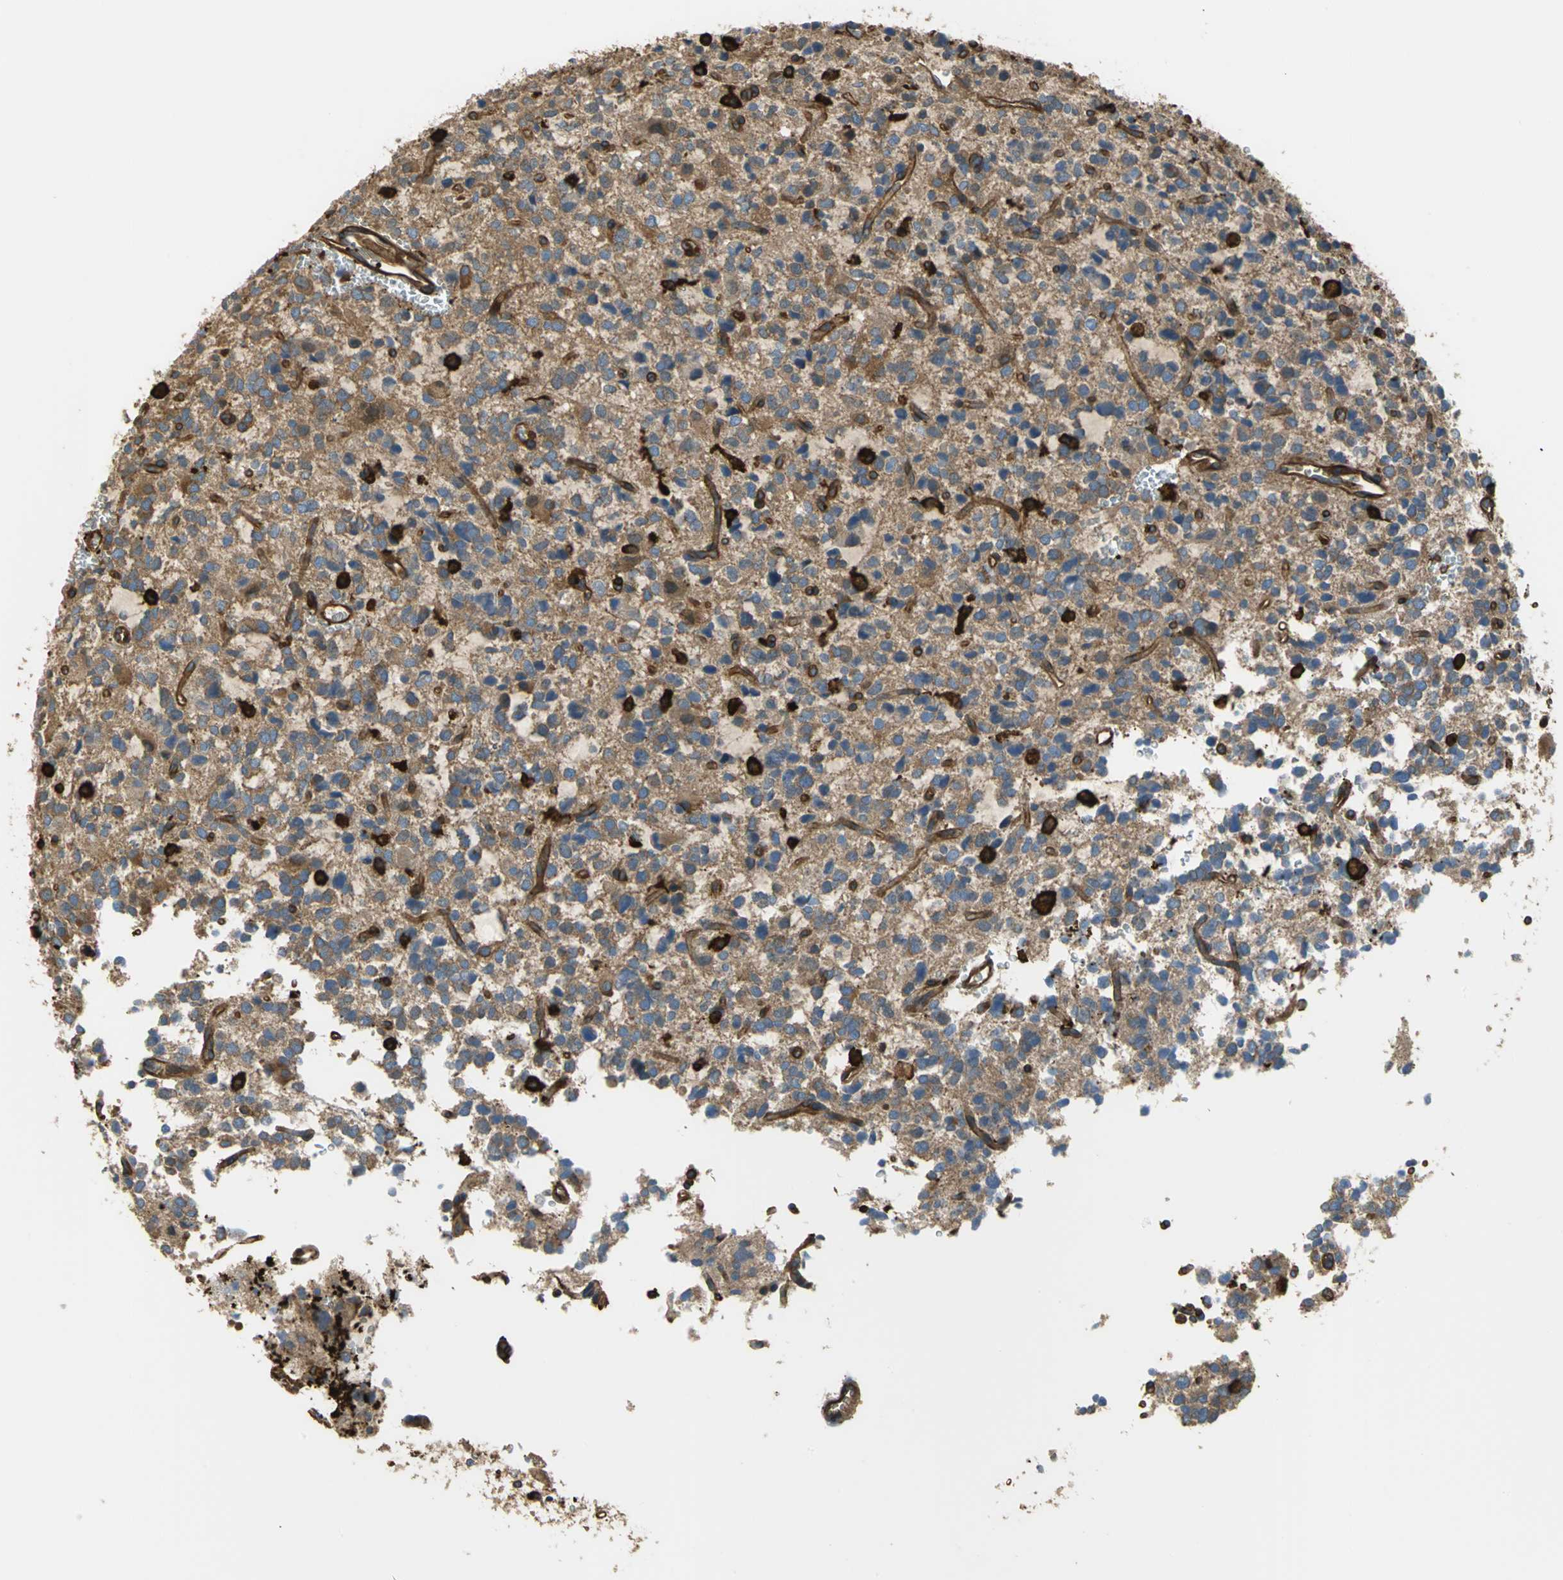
{"staining": {"intensity": "strong", "quantity": ">75%", "location": "cytoplasmic/membranous"}, "tissue": "glioma", "cell_type": "Tumor cells", "image_type": "cancer", "snomed": [{"axis": "morphology", "description": "Glioma, malignant, High grade"}, {"axis": "topography", "description": "Brain"}], "caption": "Immunohistochemical staining of human glioma demonstrates high levels of strong cytoplasmic/membranous protein positivity in approximately >75% of tumor cells. The protein is shown in brown color, while the nuclei are stained blue.", "gene": "TLN1", "patient": {"sex": "male", "age": 47}}